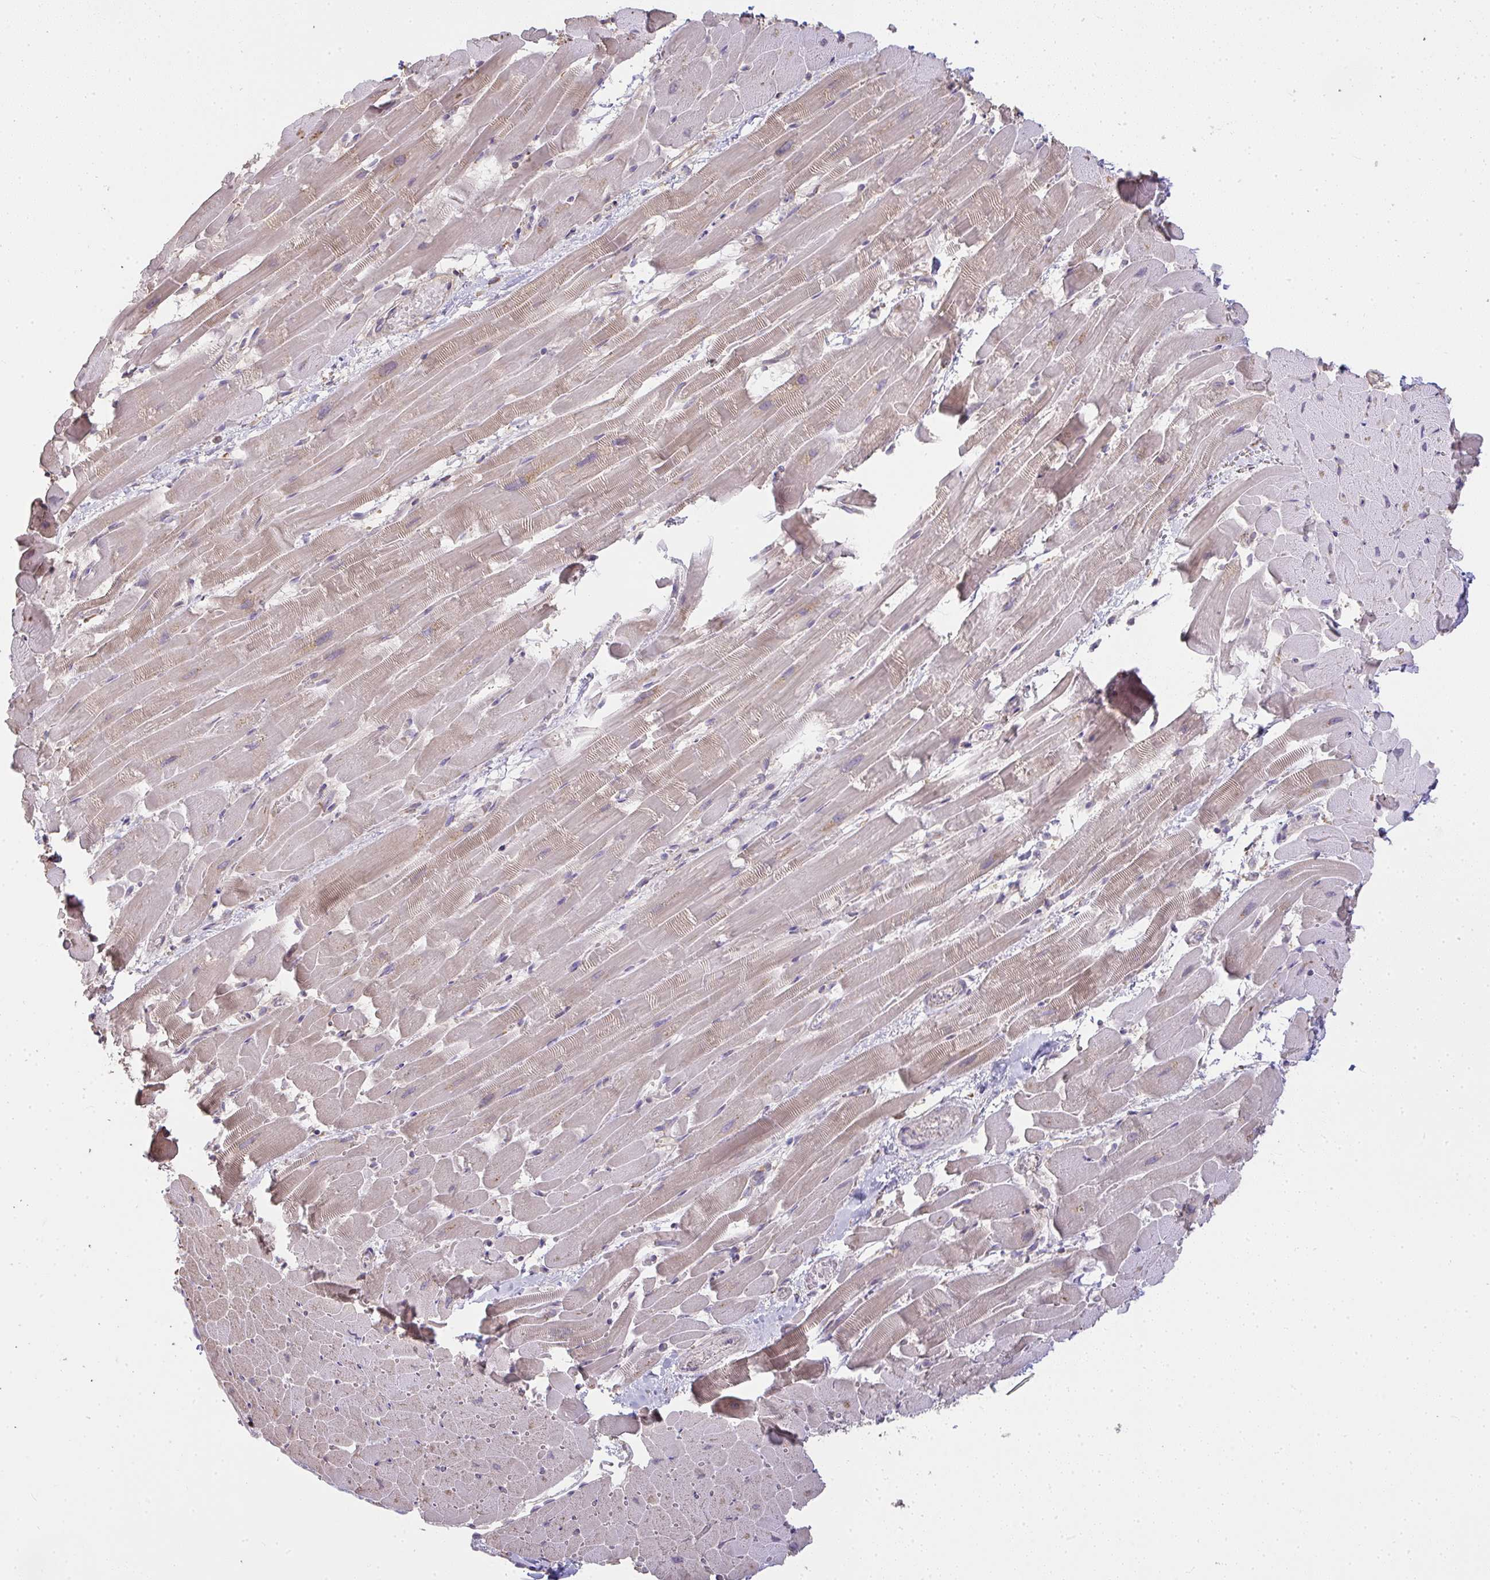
{"staining": {"intensity": "weak", "quantity": "25%-75%", "location": "cytoplasmic/membranous"}, "tissue": "heart muscle", "cell_type": "Cardiomyocytes", "image_type": "normal", "snomed": [{"axis": "morphology", "description": "Normal tissue, NOS"}, {"axis": "topography", "description": "Heart"}], "caption": "This micrograph shows immunohistochemistry (IHC) staining of benign human heart muscle, with low weak cytoplasmic/membranous positivity in approximately 25%-75% of cardiomyocytes.", "gene": "BRINP3", "patient": {"sex": "male", "age": 37}}